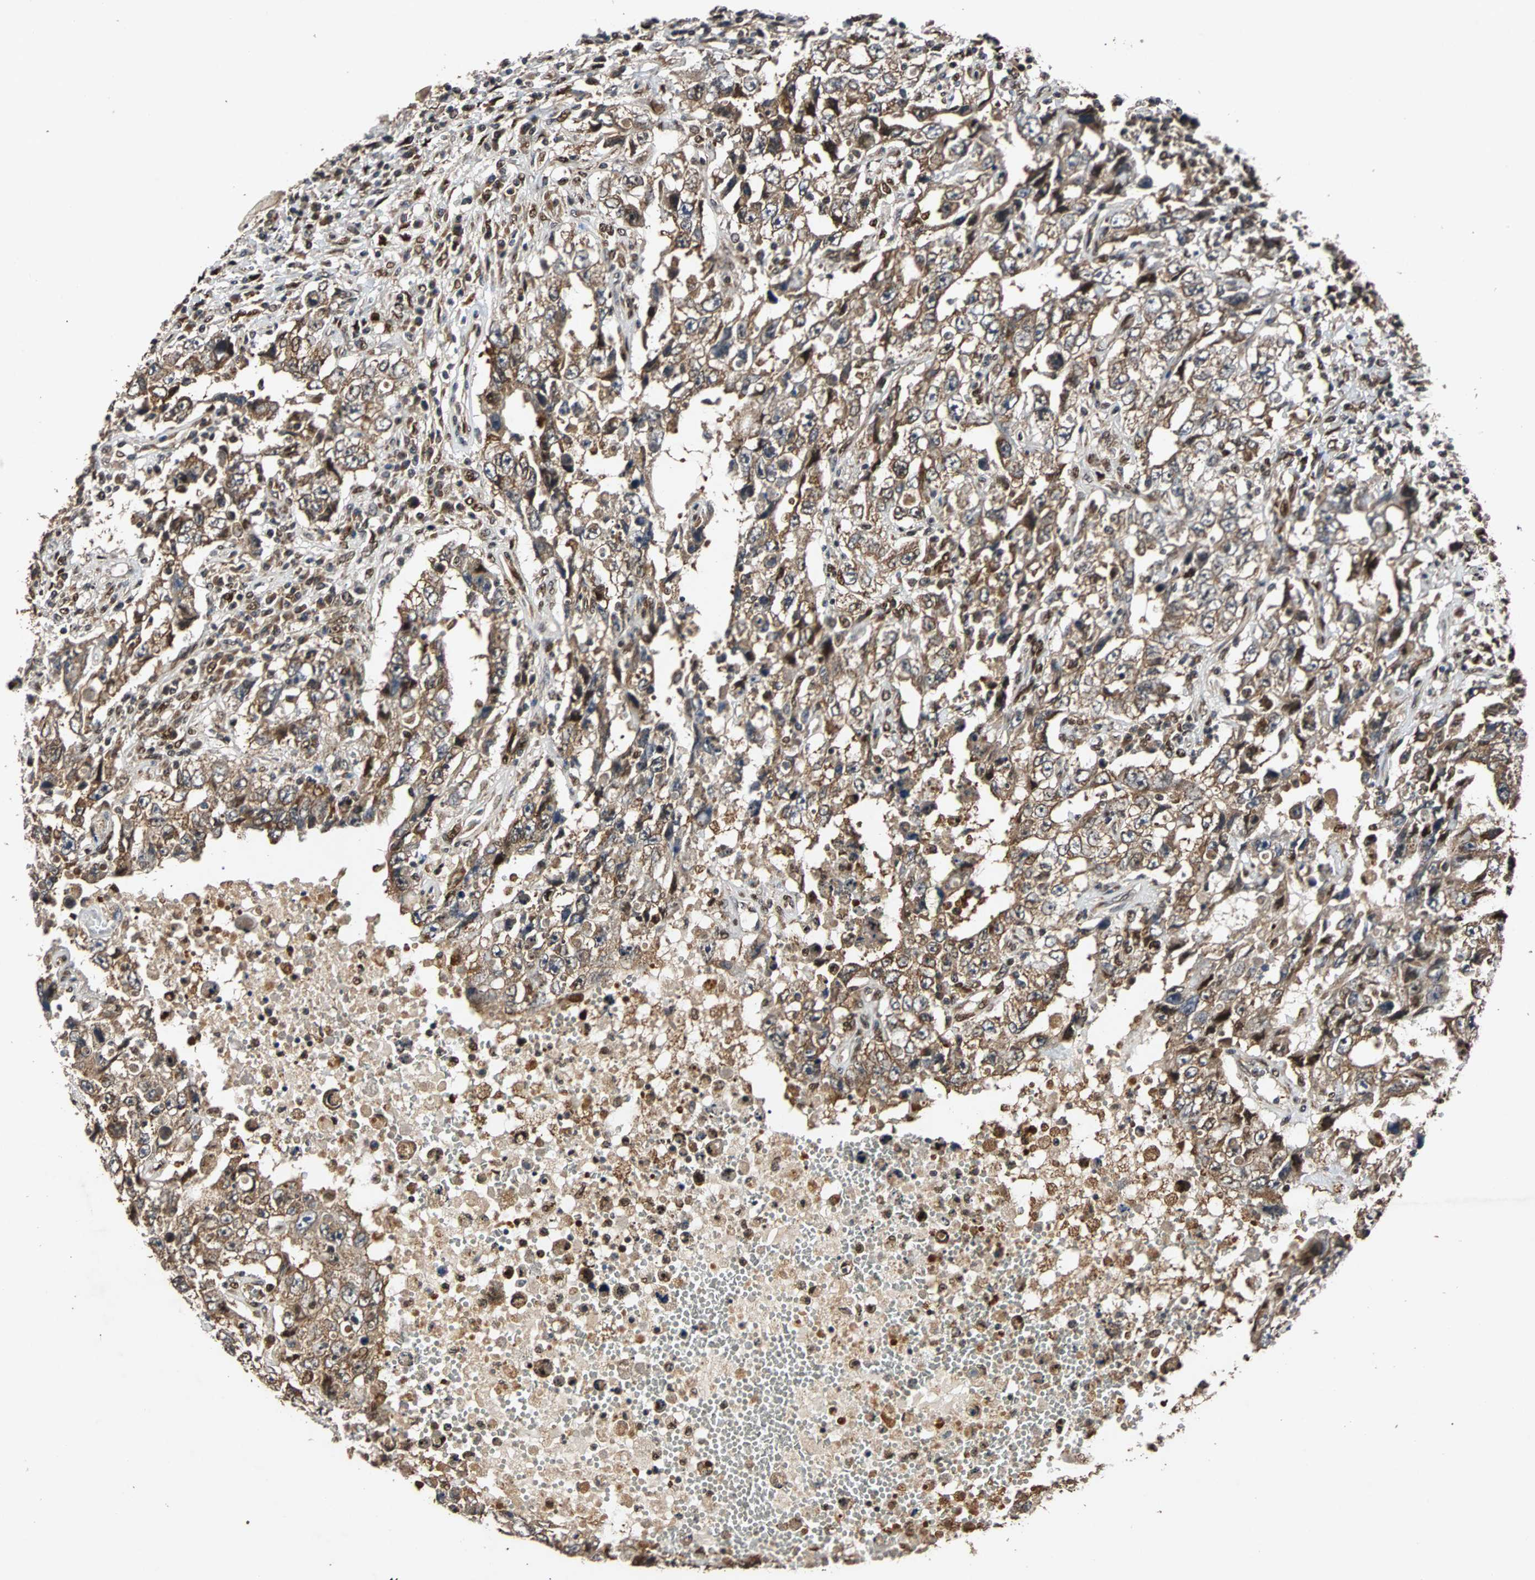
{"staining": {"intensity": "moderate", "quantity": ">75%", "location": "cytoplasmic/membranous"}, "tissue": "testis cancer", "cell_type": "Tumor cells", "image_type": "cancer", "snomed": [{"axis": "morphology", "description": "Carcinoma, Embryonal, NOS"}, {"axis": "topography", "description": "Testis"}], "caption": "Immunohistochemistry histopathology image of neoplastic tissue: embryonal carcinoma (testis) stained using IHC shows medium levels of moderate protein expression localized specifically in the cytoplasmic/membranous of tumor cells, appearing as a cytoplasmic/membranous brown color.", "gene": "USP31", "patient": {"sex": "male", "age": 26}}